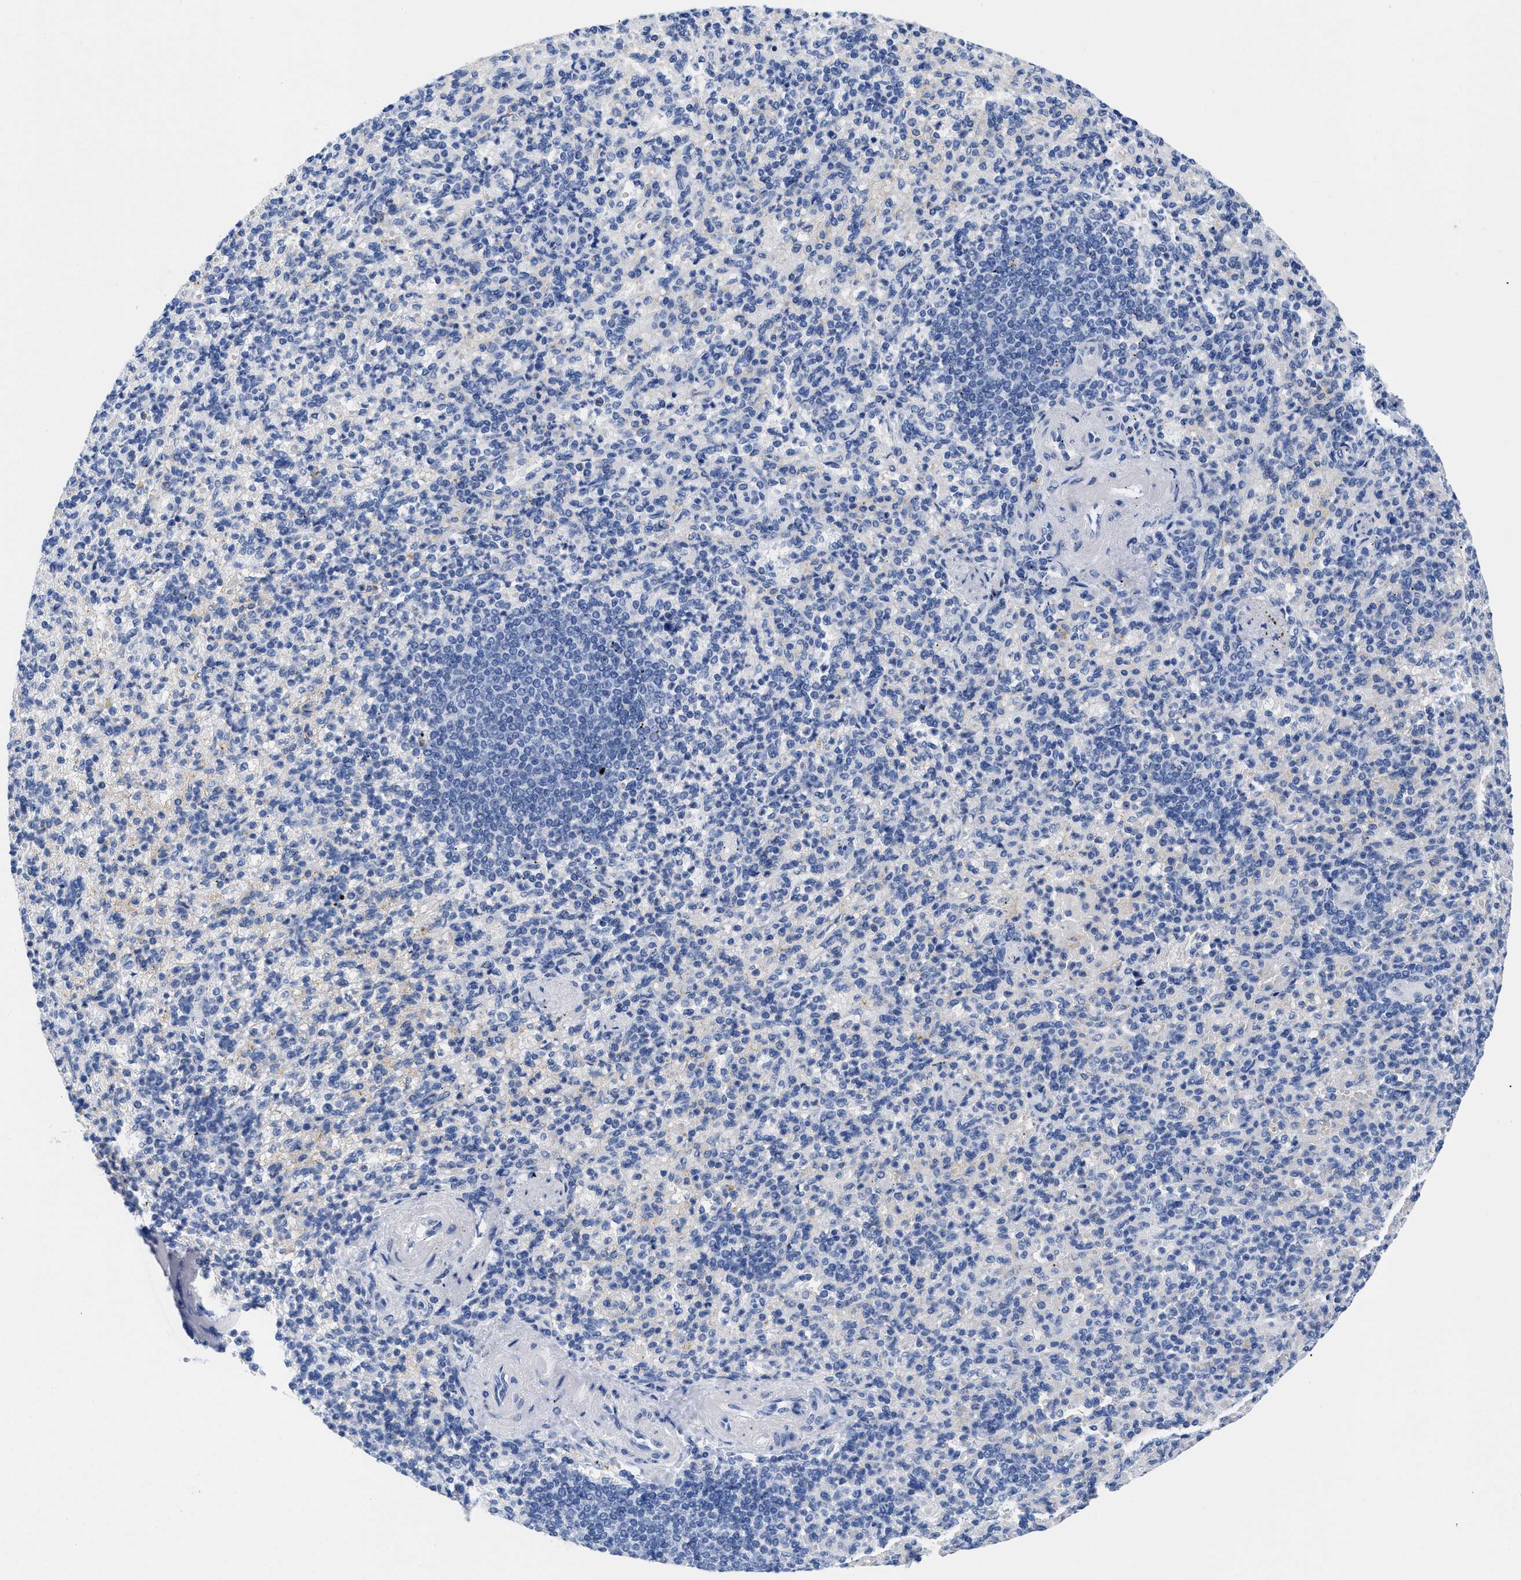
{"staining": {"intensity": "negative", "quantity": "none", "location": "none"}, "tissue": "spleen", "cell_type": "Cells in red pulp", "image_type": "normal", "snomed": [{"axis": "morphology", "description": "Normal tissue, NOS"}, {"axis": "topography", "description": "Spleen"}], "caption": "The image reveals no significant expression in cells in red pulp of spleen.", "gene": "DUSP26", "patient": {"sex": "female", "age": 74}}